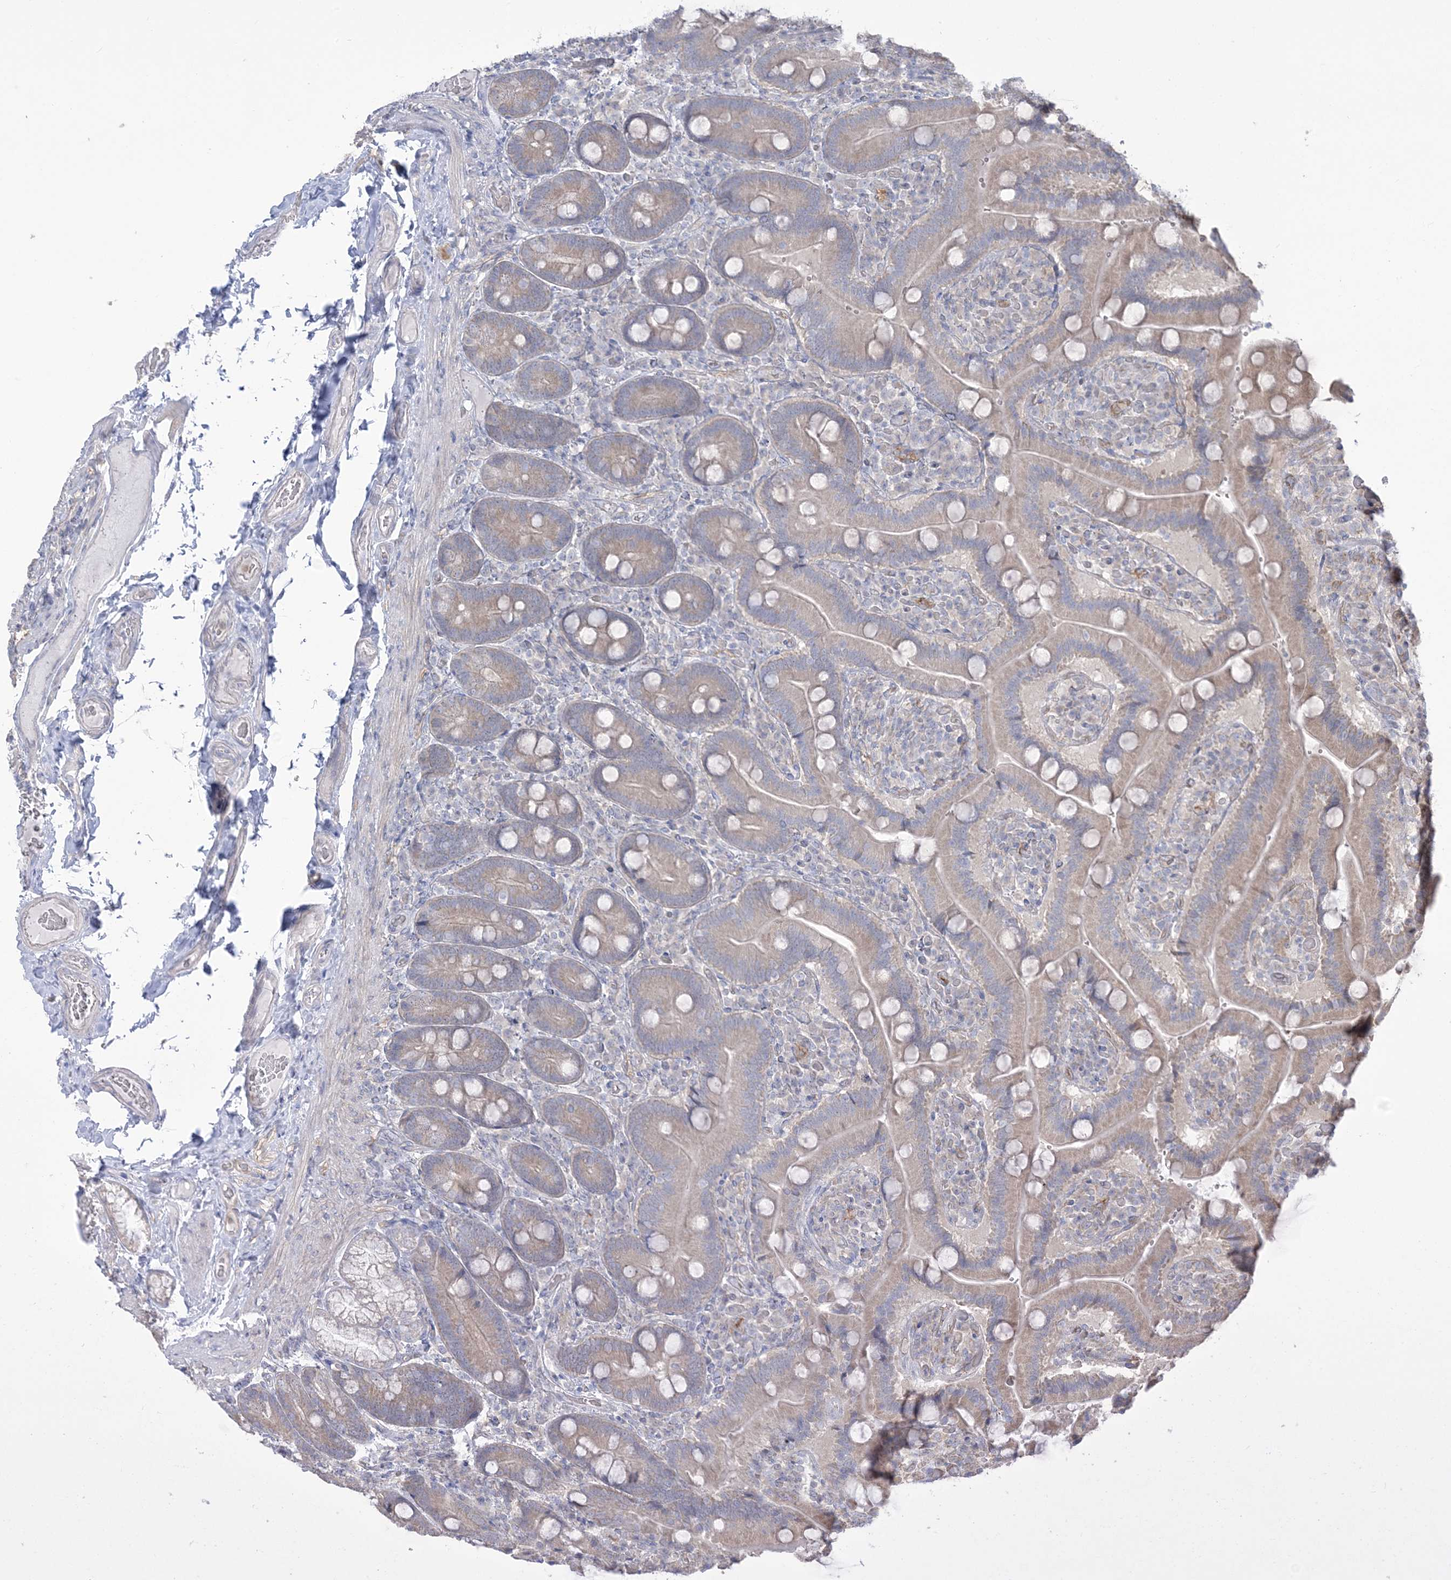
{"staining": {"intensity": "weak", "quantity": "25%-75%", "location": "cytoplasmic/membranous"}, "tissue": "duodenum", "cell_type": "Glandular cells", "image_type": "normal", "snomed": [{"axis": "morphology", "description": "Normal tissue, NOS"}, {"axis": "topography", "description": "Duodenum"}], "caption": "Weak cytoplasmic/membranous staining is seen in about 25%-75% of glandular cells in benign duodenum.", "gene": "FARSB", "patient": {"sex": "female", "age": 62}}